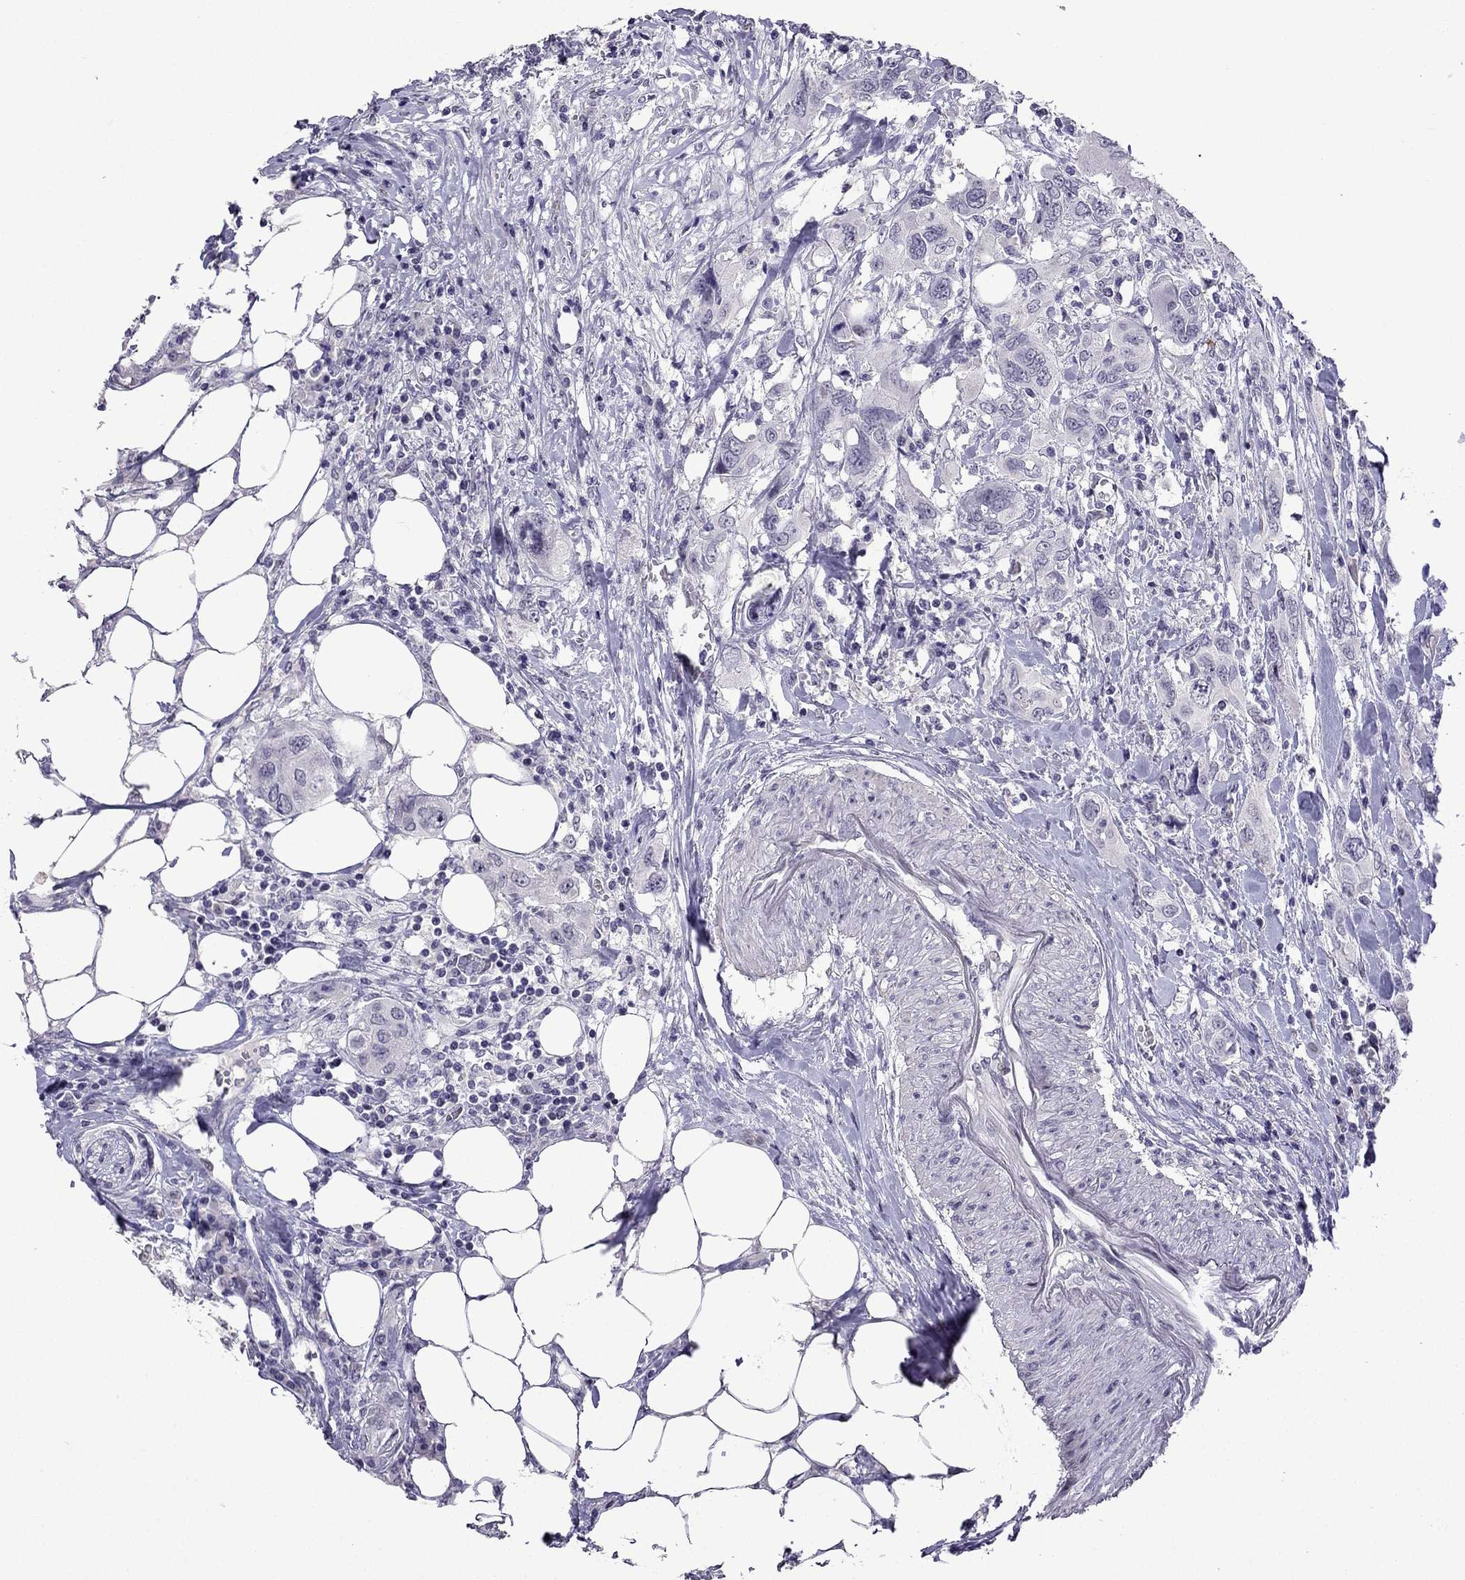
{"staining": {"intensity": "negative", "quantity": "none", "location": "none"}, "tissue": "urothelial cancer", "cell_type": "Tumor cells", "image_type": "cancer", "snomed": [{"axis": "morphology", "description": "Urothelial carcinoma, NOS"}, {"axis": "morphology", "description": "Urothelial carcinoma, High grade"}, {"axis": "topography", "description": "Urinary bladder"}], "caption": "There is no significant expression in tumor cells of transitional cell carcinoma.", "gene": "TTN", "patient": {"sex": "male", "age": 63}}